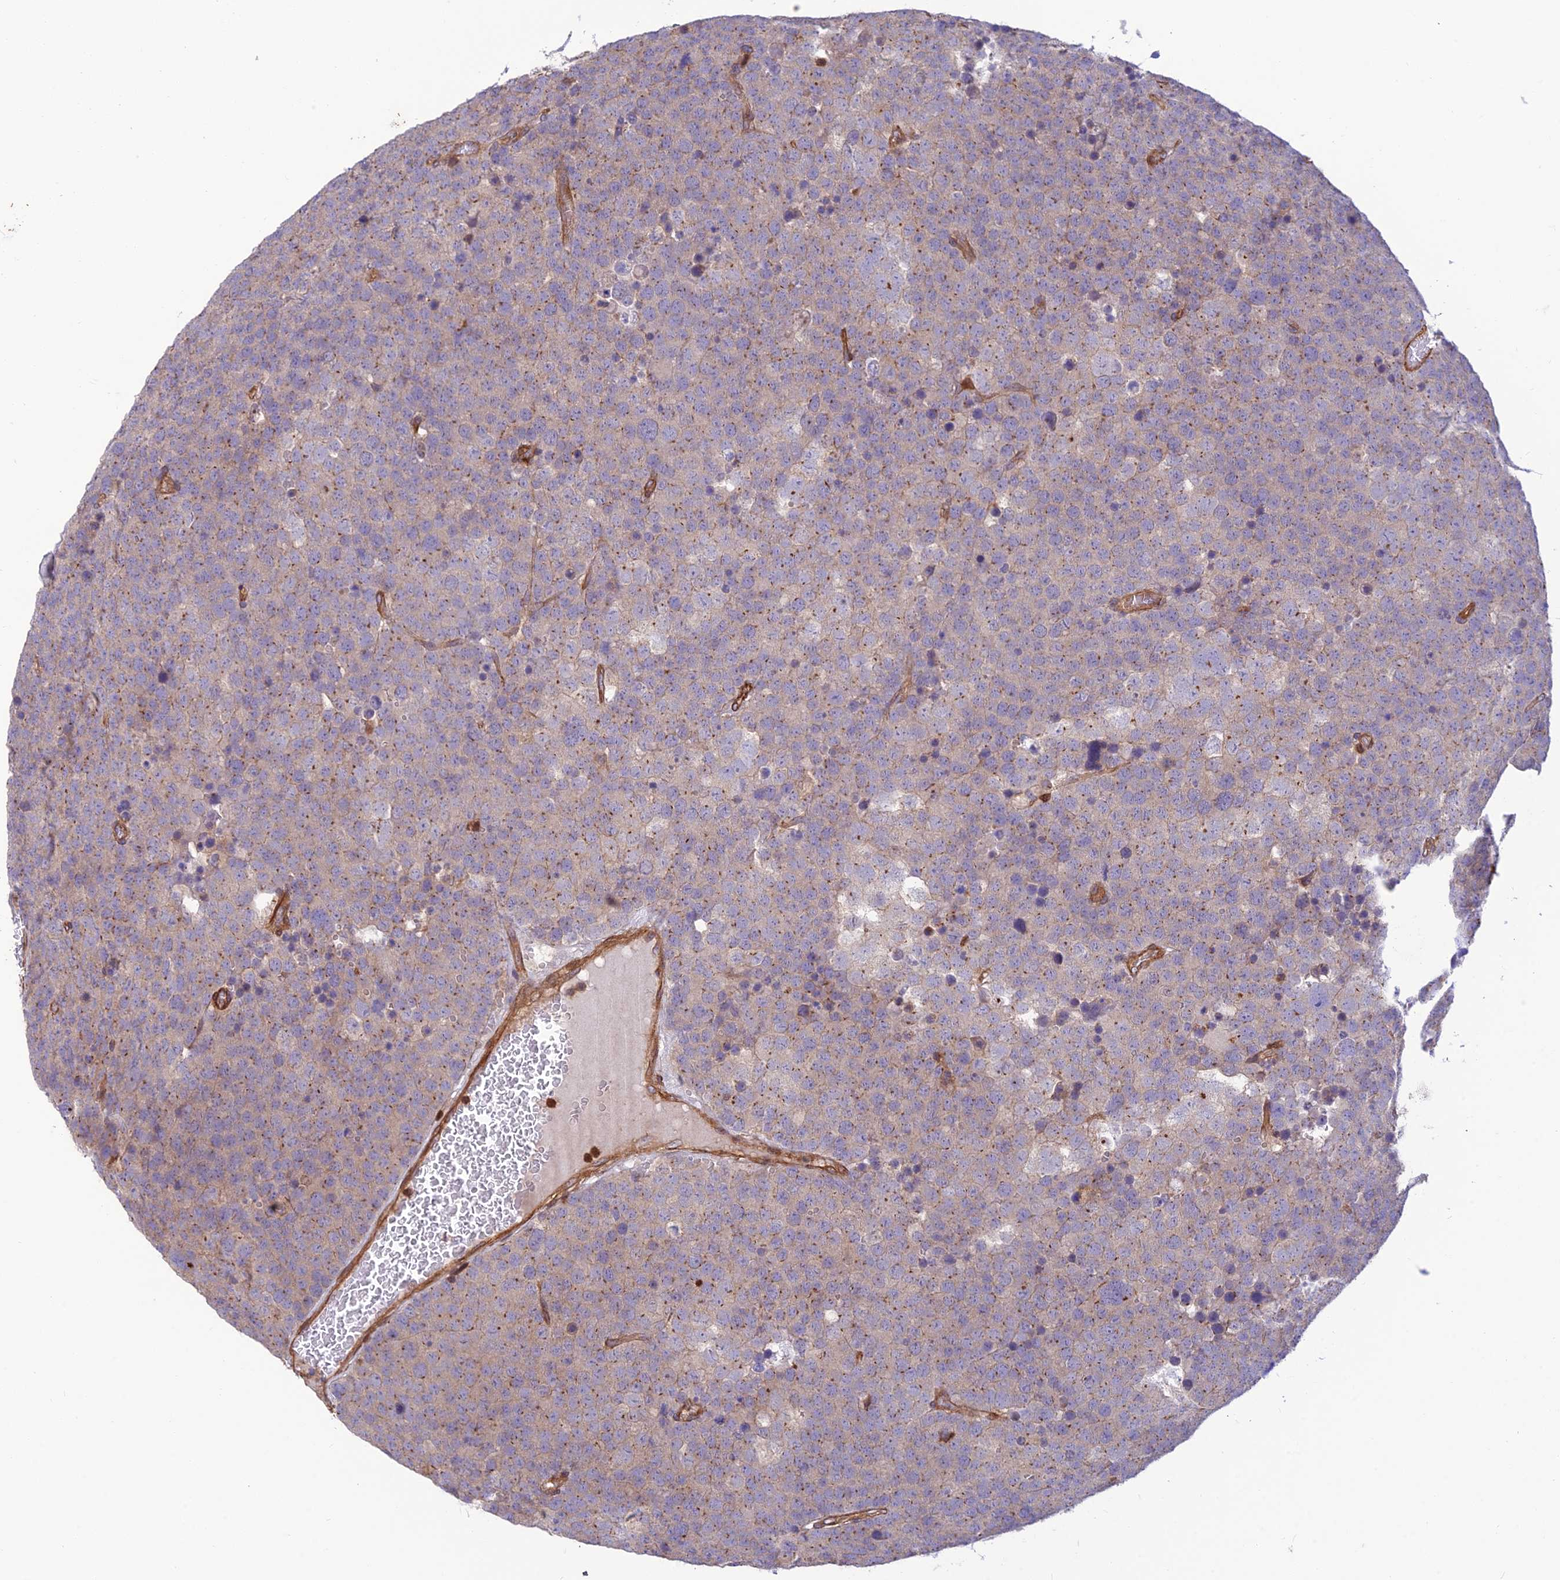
{"staining": {"intensity": "weak", "quantity": "25%-75%", "location": "cytoplasmic/membranous"}, "tissue": "testis cancer", "cell_type": "Tumor cells", "image_type": "cancer", "snomed": [{"axis": "morphology", "description": "Seminoma, NOS"}, {"axis": "topography", "description": "Testis"}], "caption": "Immunohistochemistry of testis seminoma shows low levels of weak cytoplasmic/membranous expression in about 25%-75% of tumor cells.", "gene": "HPSE2", "patient": {"sex": "male", "age": 71}}